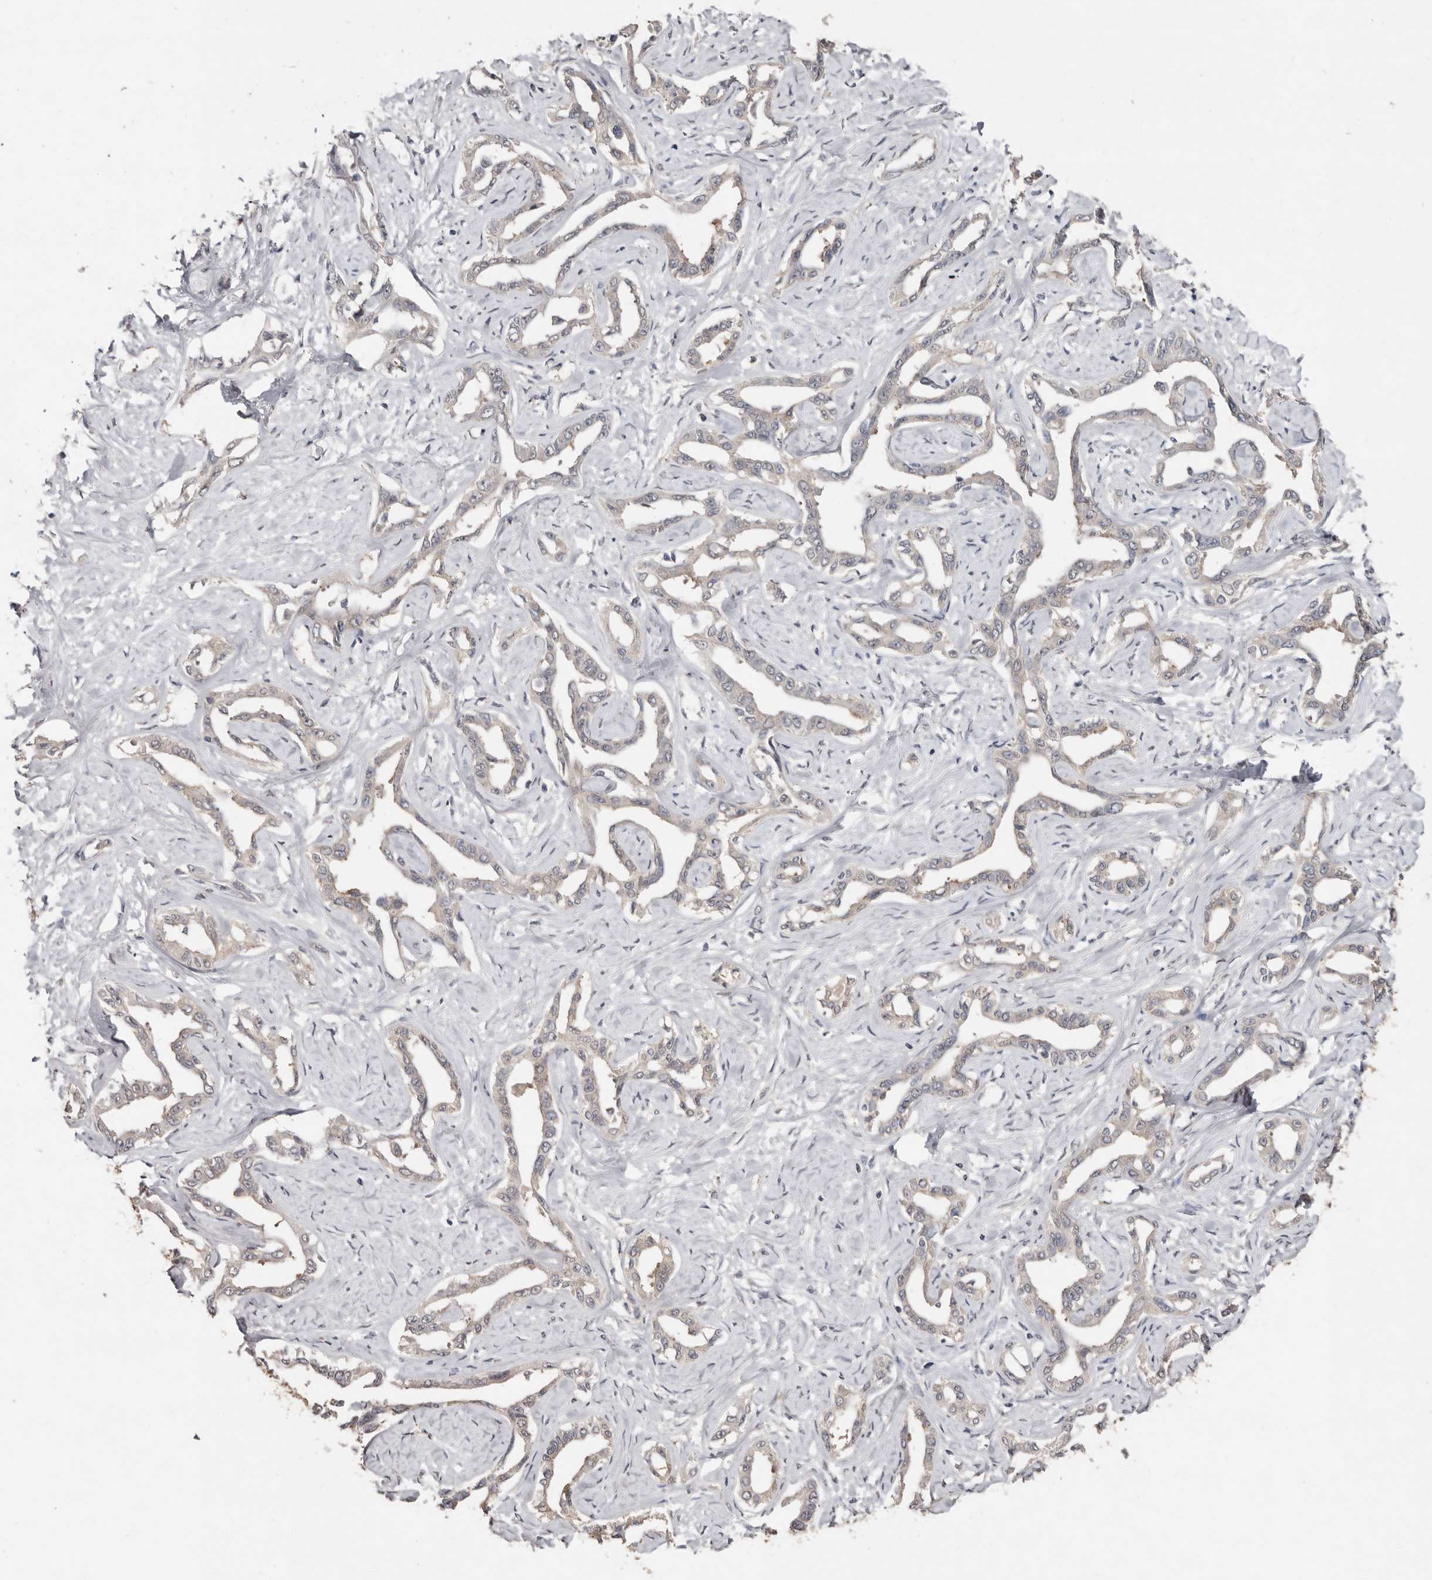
{"staining": {"intensity": "weak", "quantity": "25%-75%", "location": "cytoplasmic/membranous"}, "tissue": "liver cancer", "cell_type": "Tumor cells", "image_type": "cancer", "snomed": [{"axis": "morphology", "description": "Cholangiocarcinoma"}, {"axis": "topography", "description": "Liver"}], "caption": "Liver cholangiocarcinoma stained for a protein (brown) exhibits weak cytoplasmic/membranous positive staining in approximately 25%-75% of tumor cells.", "gene": "SULT1E1", "patient": {"sex": "male", "age": 59}}